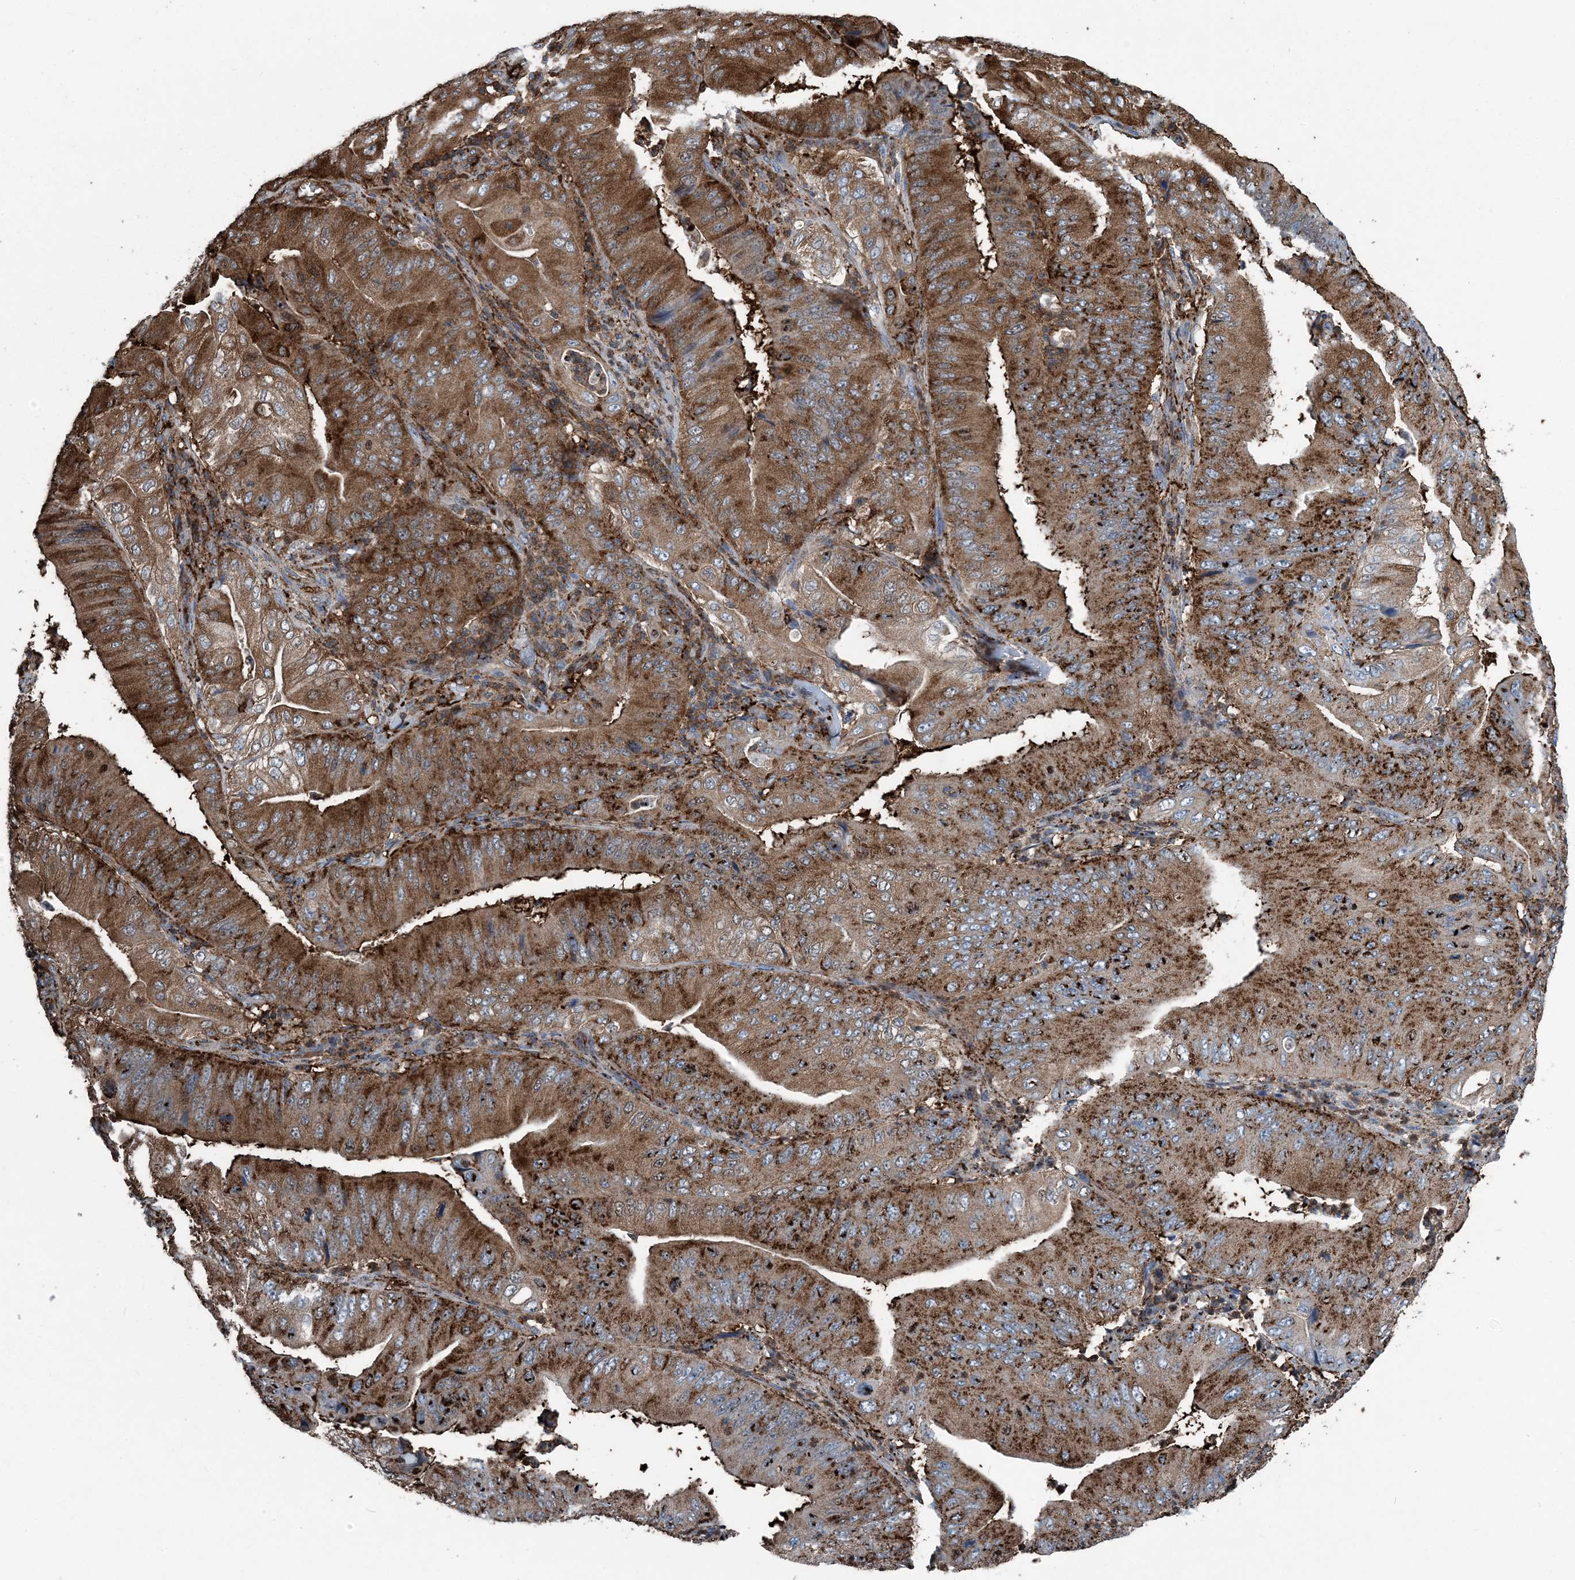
{"staining": {"intensity": "strong", "quantity": ">75%", "location": "cytoplasmic/membranous"}, "tissue": "pancreatic cancer", "cell_type": "Tumor cells", "image_type": "cancer", "snomed": [{"axis": "morphology", "description": "Adenocarcinoma, NOS"}, {"axis": "topography", "description": "Pancreas"}], "caption": "Human pancreatic cancer stained with a brown dye exhibits strong cytoplasmic/membranous positive staining in about >75% of tumor cells.", "gene": "CFL1", "patient": {"sex": "female", "age": 77}}